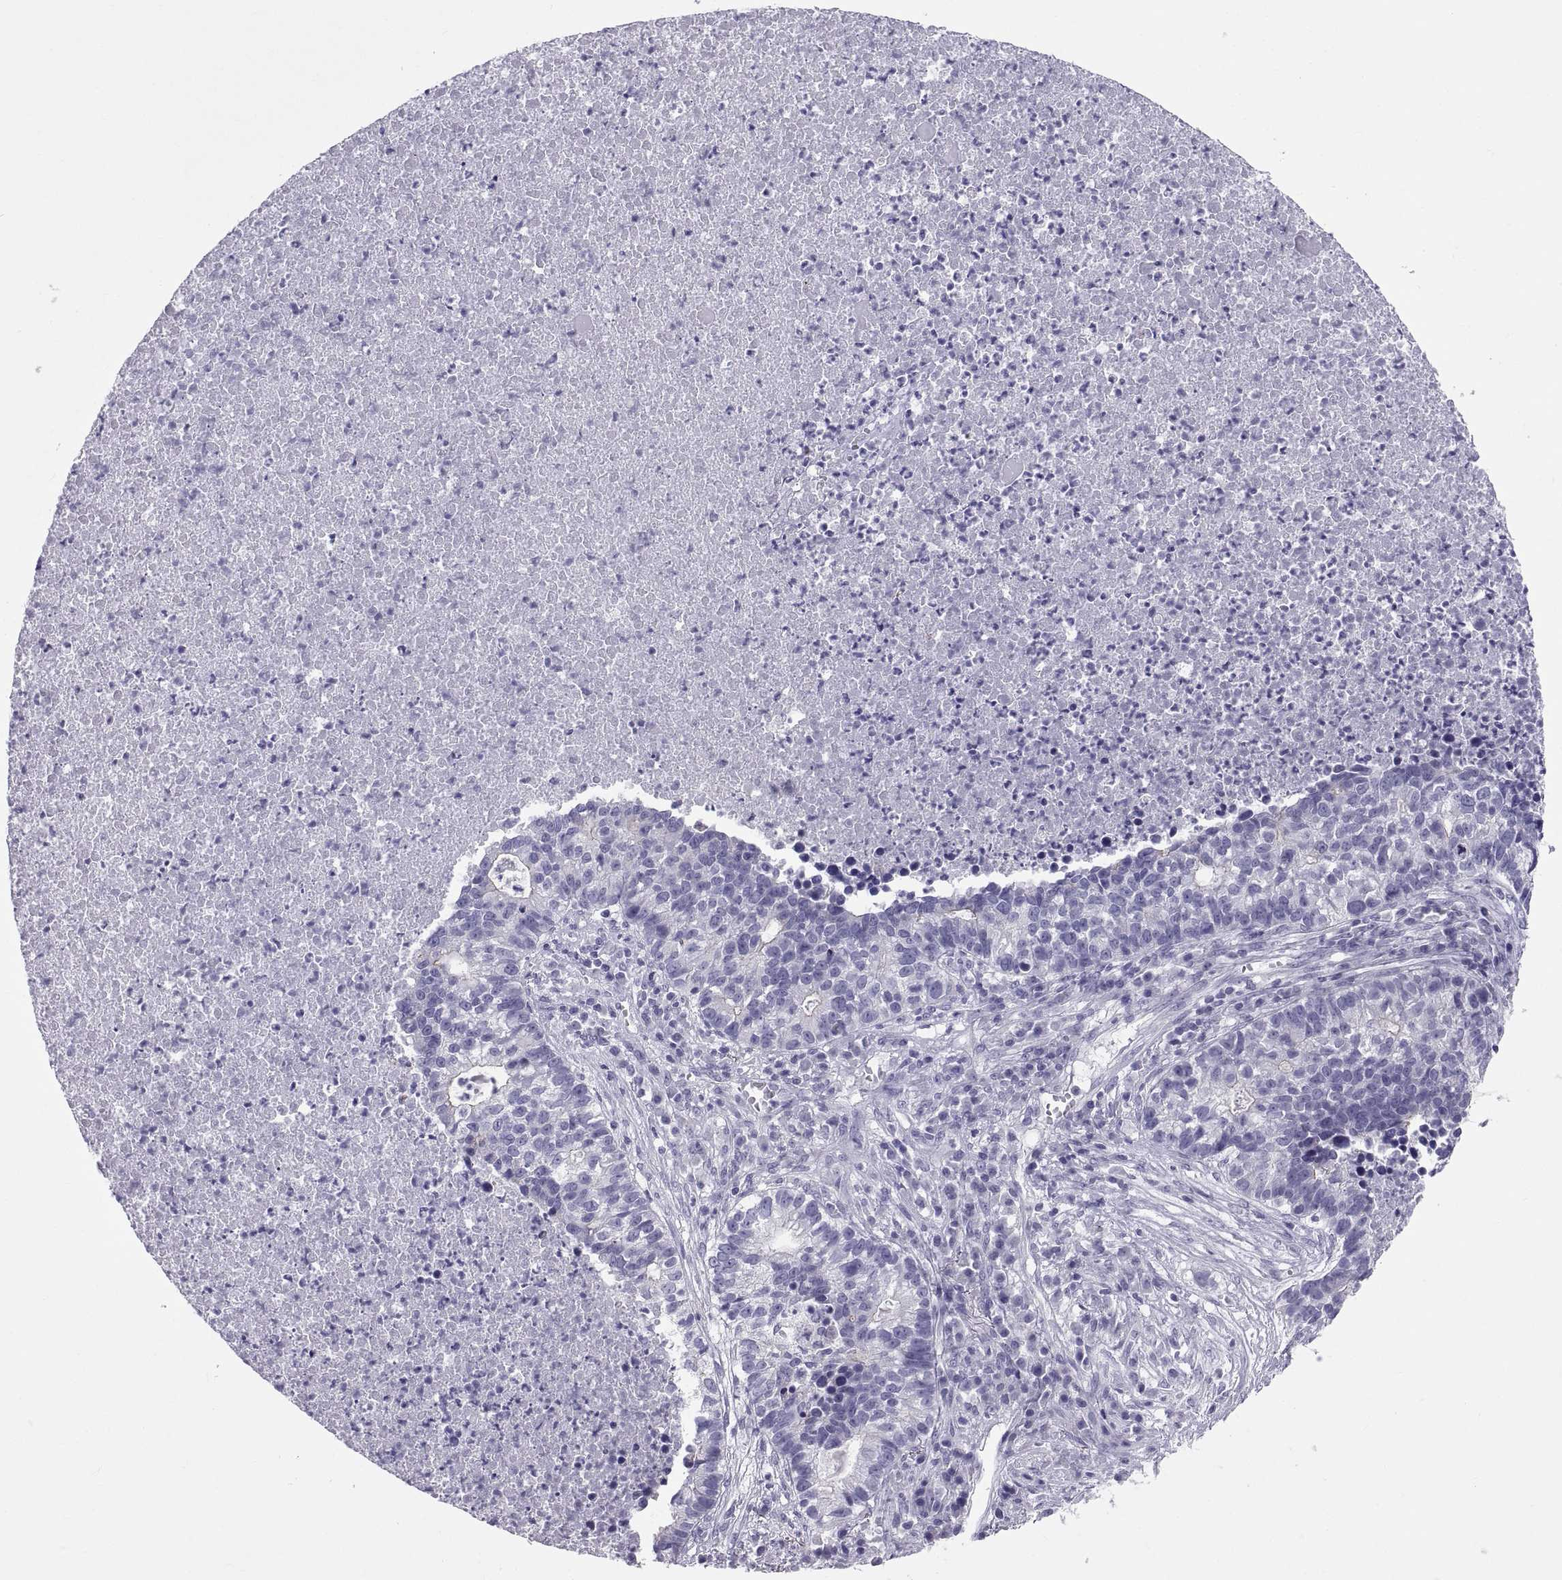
{"staining": {"intensity": "negative", "quantity": "none", "location": "none"}, "tissue": "lung cancer", "cell_type": "Tumor cells", "image_type": "cancer", "snomed": [{"axis": "morphology", "description": "Adenocarcinoma, NOS"}, {"axis": "topography", "description": "Lung"}], "caption": "Protein analysis of lung cancer (adenocarcinoma) shows no significant staining in tumor cells.", "gene": "RNASE12", "patient": {"sex": "male", "age": 57}}